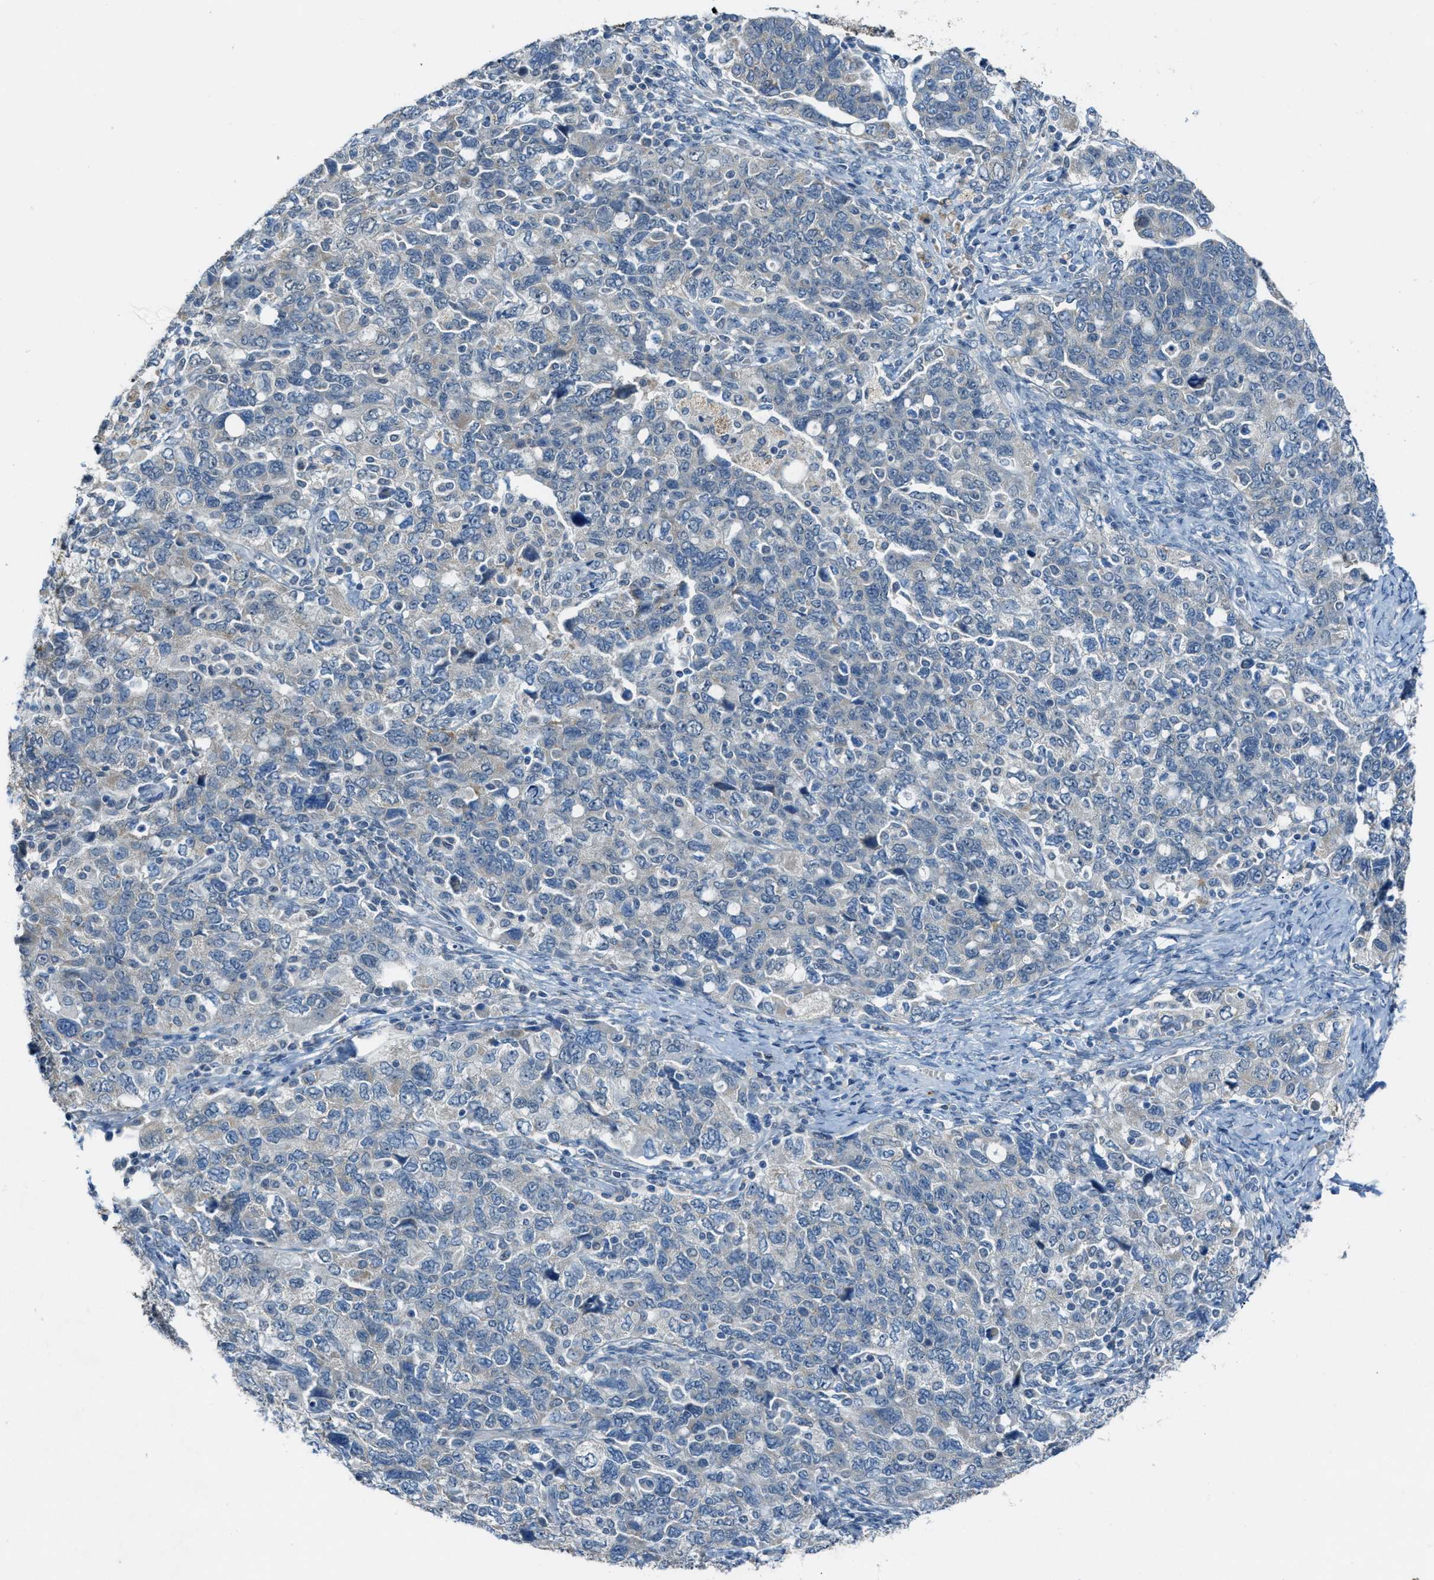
{"staining": {"intensity": "negative", "quantity": "none", "location": "none"}, "tissue": "ovarian cancer", "cell_type": "Tumor cells", "image_type": "cancer", "snomed": [{"axis": "morphology", "description": "Carcinoma, NOS"}, {"axis": "morphology", "description": "Cystadenocarcinoma, serous, NOS"}, {"axis": "topography", "description": "Ovary"}], "caption": "High power microscopy micrograph of an immunohistochemistry micrograph of ovarian cancer (carcinoma), revealing no significant staining in tumor cells.", "gene": "CDON", "patient": {"sex": "female", "age": 69}}